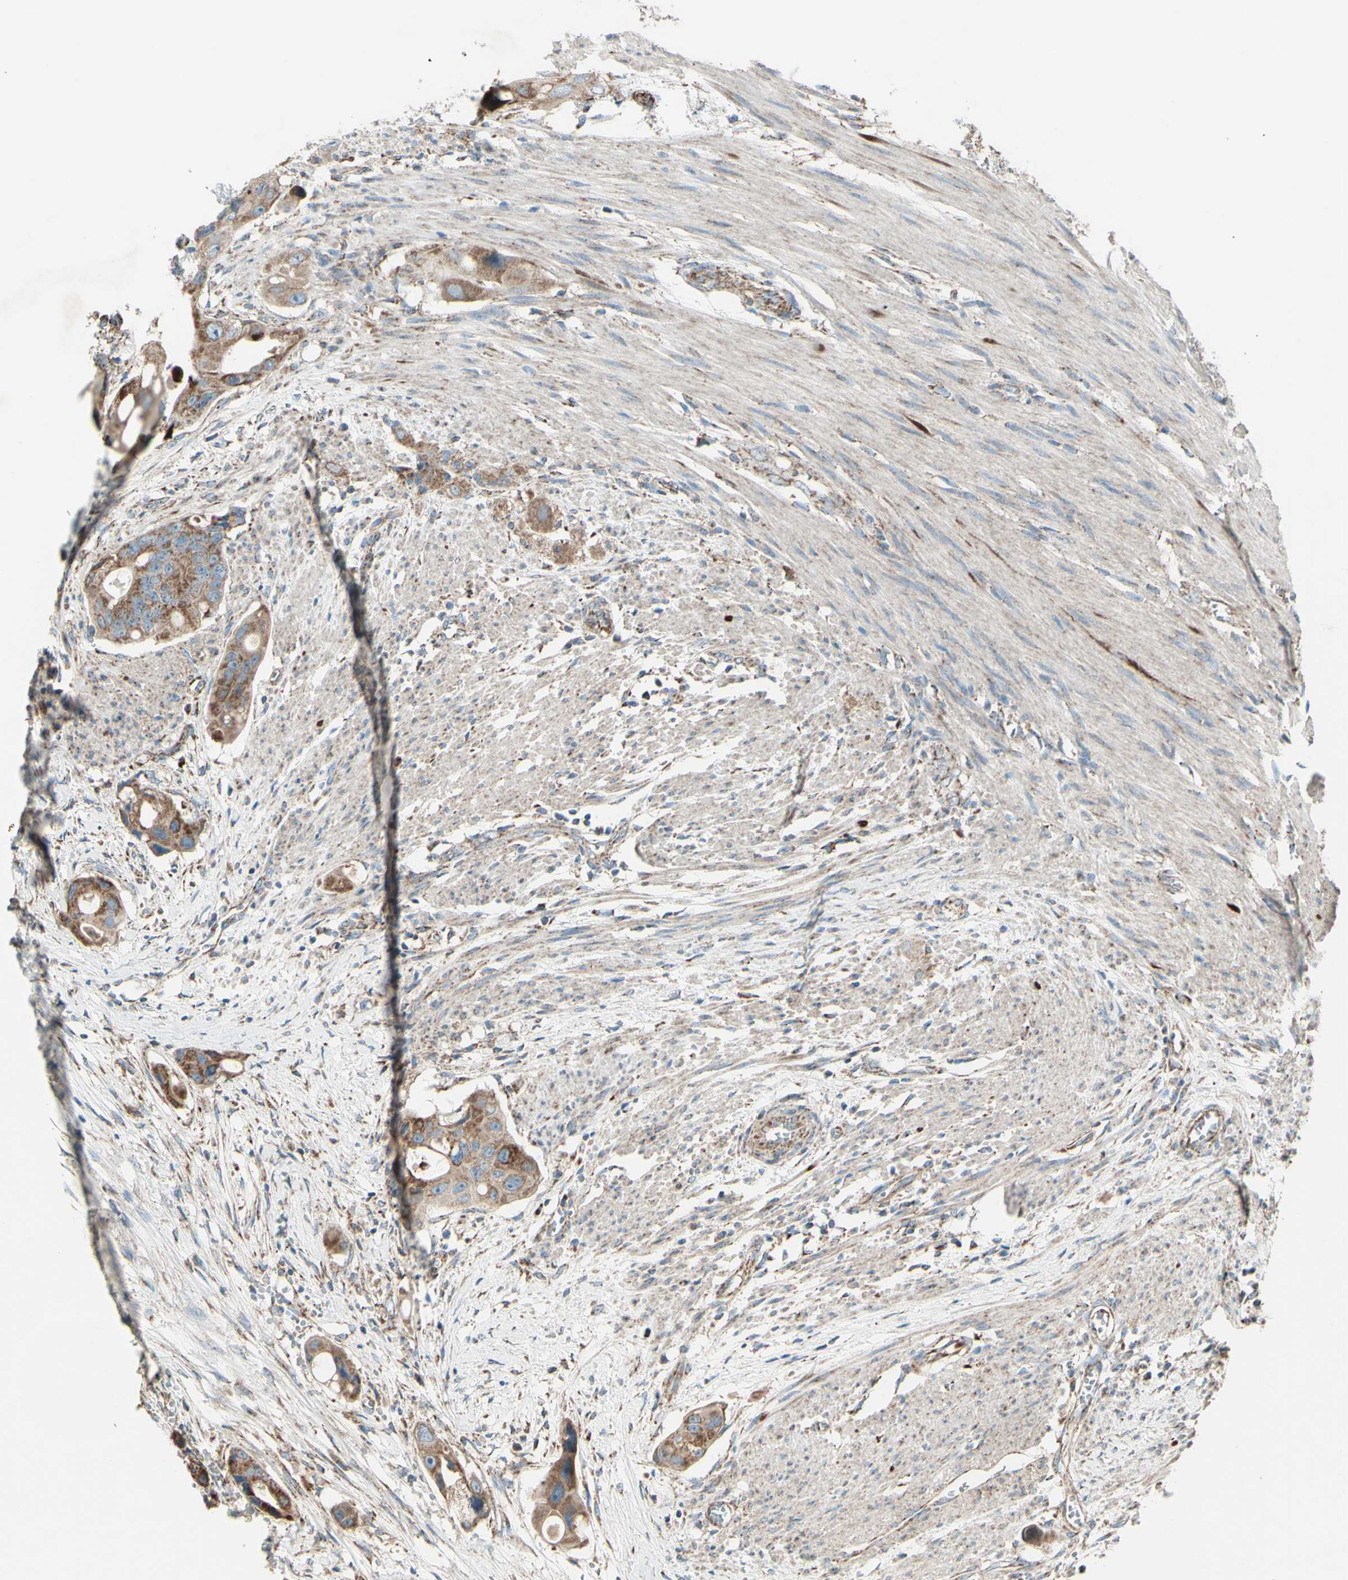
{"staining": {"intensity": "moderate", "quantity": ">75%", "location": "cytoplasmic/membranous"}, "tissue": "colorectal cancer", "cell_type": "Tumor cells", "image_type": "cancer", "snomed": [{"axis": "morphology", "description": "Adenocarcinoma, NOS"}, {"axis": "topography", "description": "Colon"}], "caption": "An image showing moderate cytoplasmic/membranous expression in approximately >75% of tumor cells in colorectal cancer, as visualized by brown immunohistochemical staining.", "gene": "RHOT1", "patient": {"sex": "female", "age": 57}}